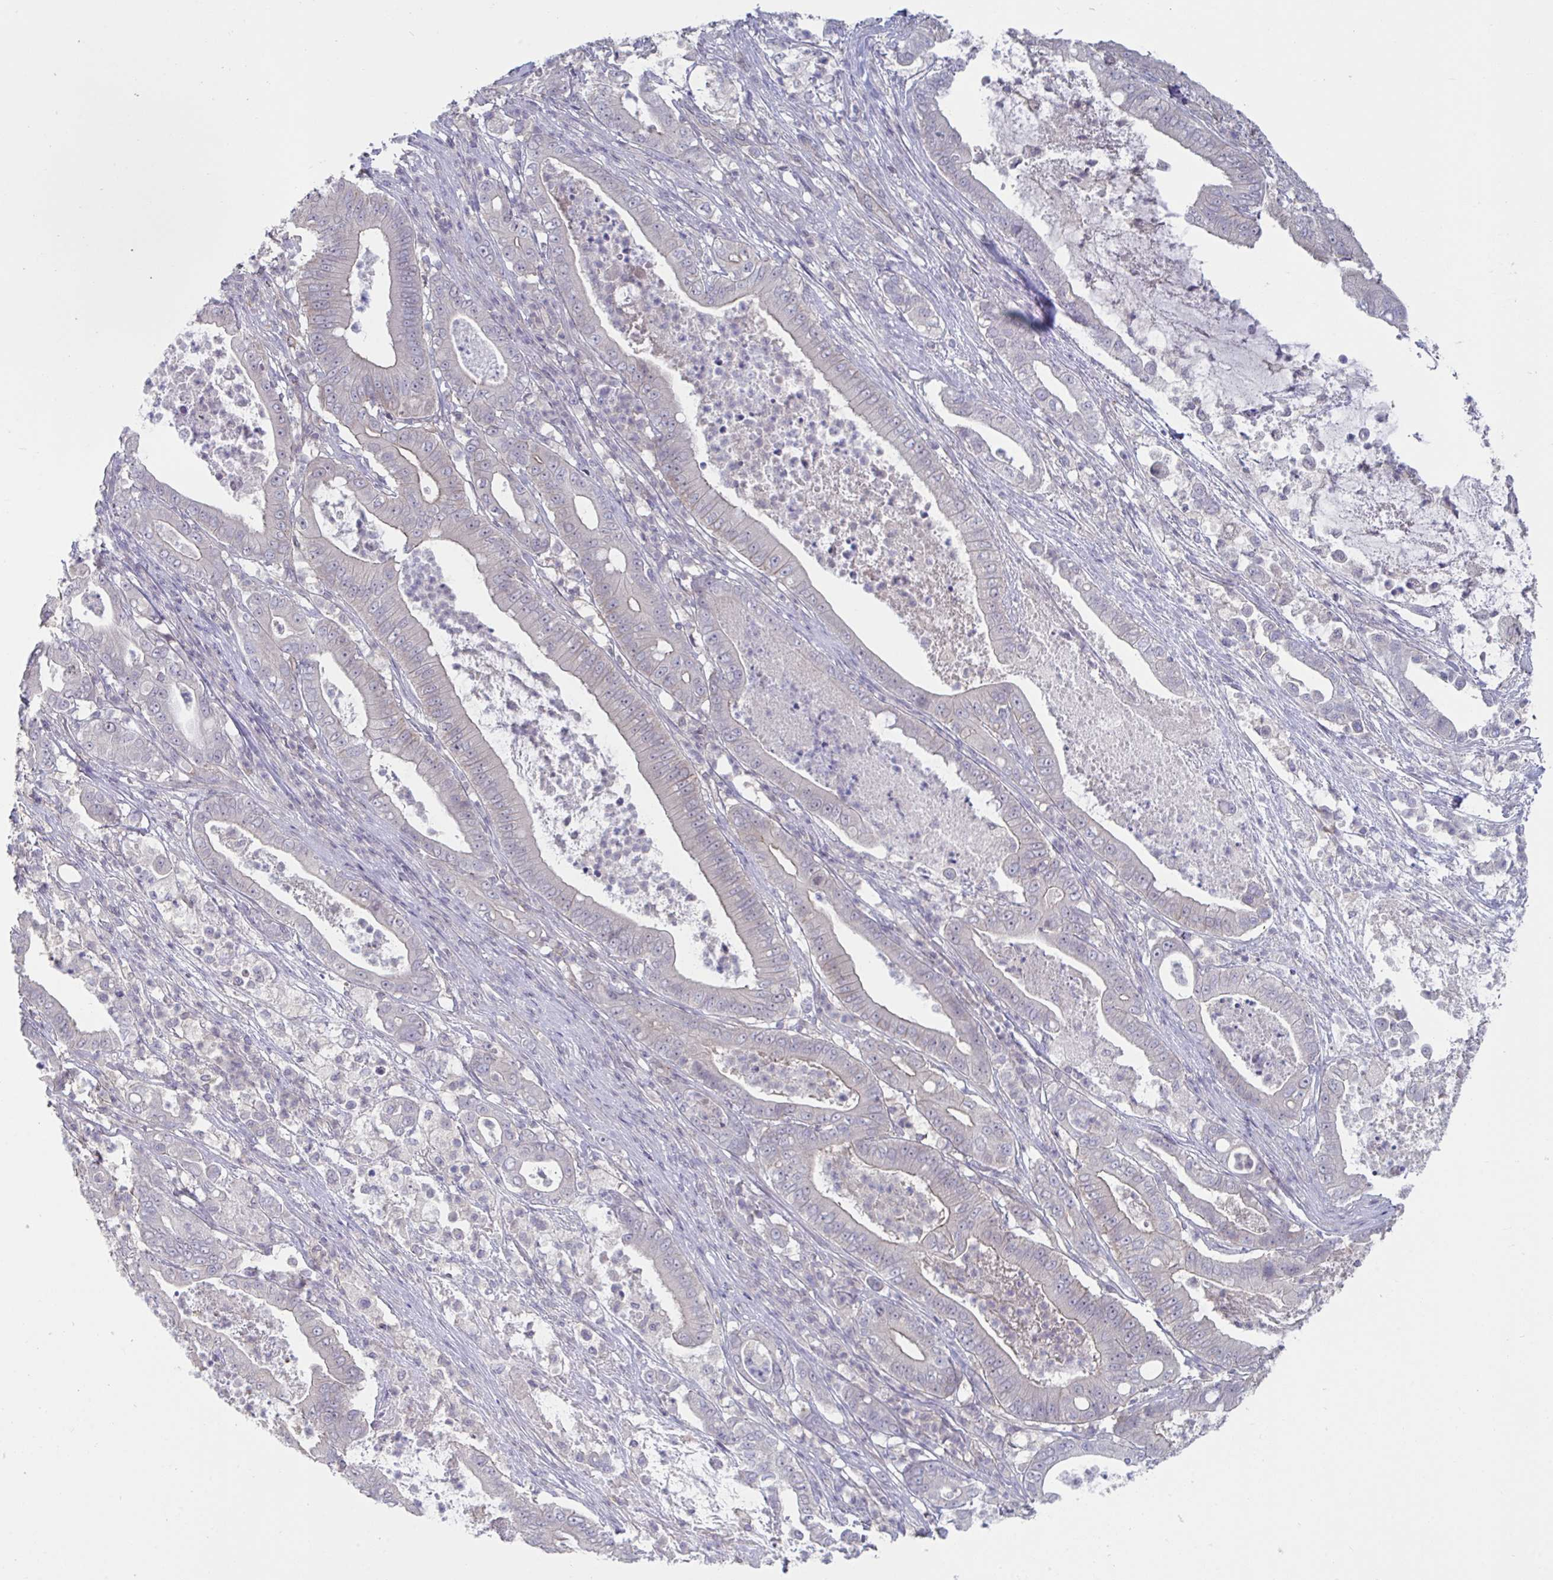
{"staining": {"intensity": "negative", "quantity": "none", "location": "none"}, "tissue": "pancreatic cancer", "cell_type": "Tumor cells", "image_type": "cancer", "snomed": [{"axis": "morphology", "description": "Adenocarcinoma, NOS"}, {"axis": "topography", "description": "Pancreas"}], "caption": "Immunohistochemistry (IHC) histopathology image of neoplastic tissue: human pancreatic cancer stained with DAB (3,3'-diaminobenzidine) shows no significant protein expression in tumor cells.", "gene": "STK26", "patient": {"sex": "male", "age": 71}}